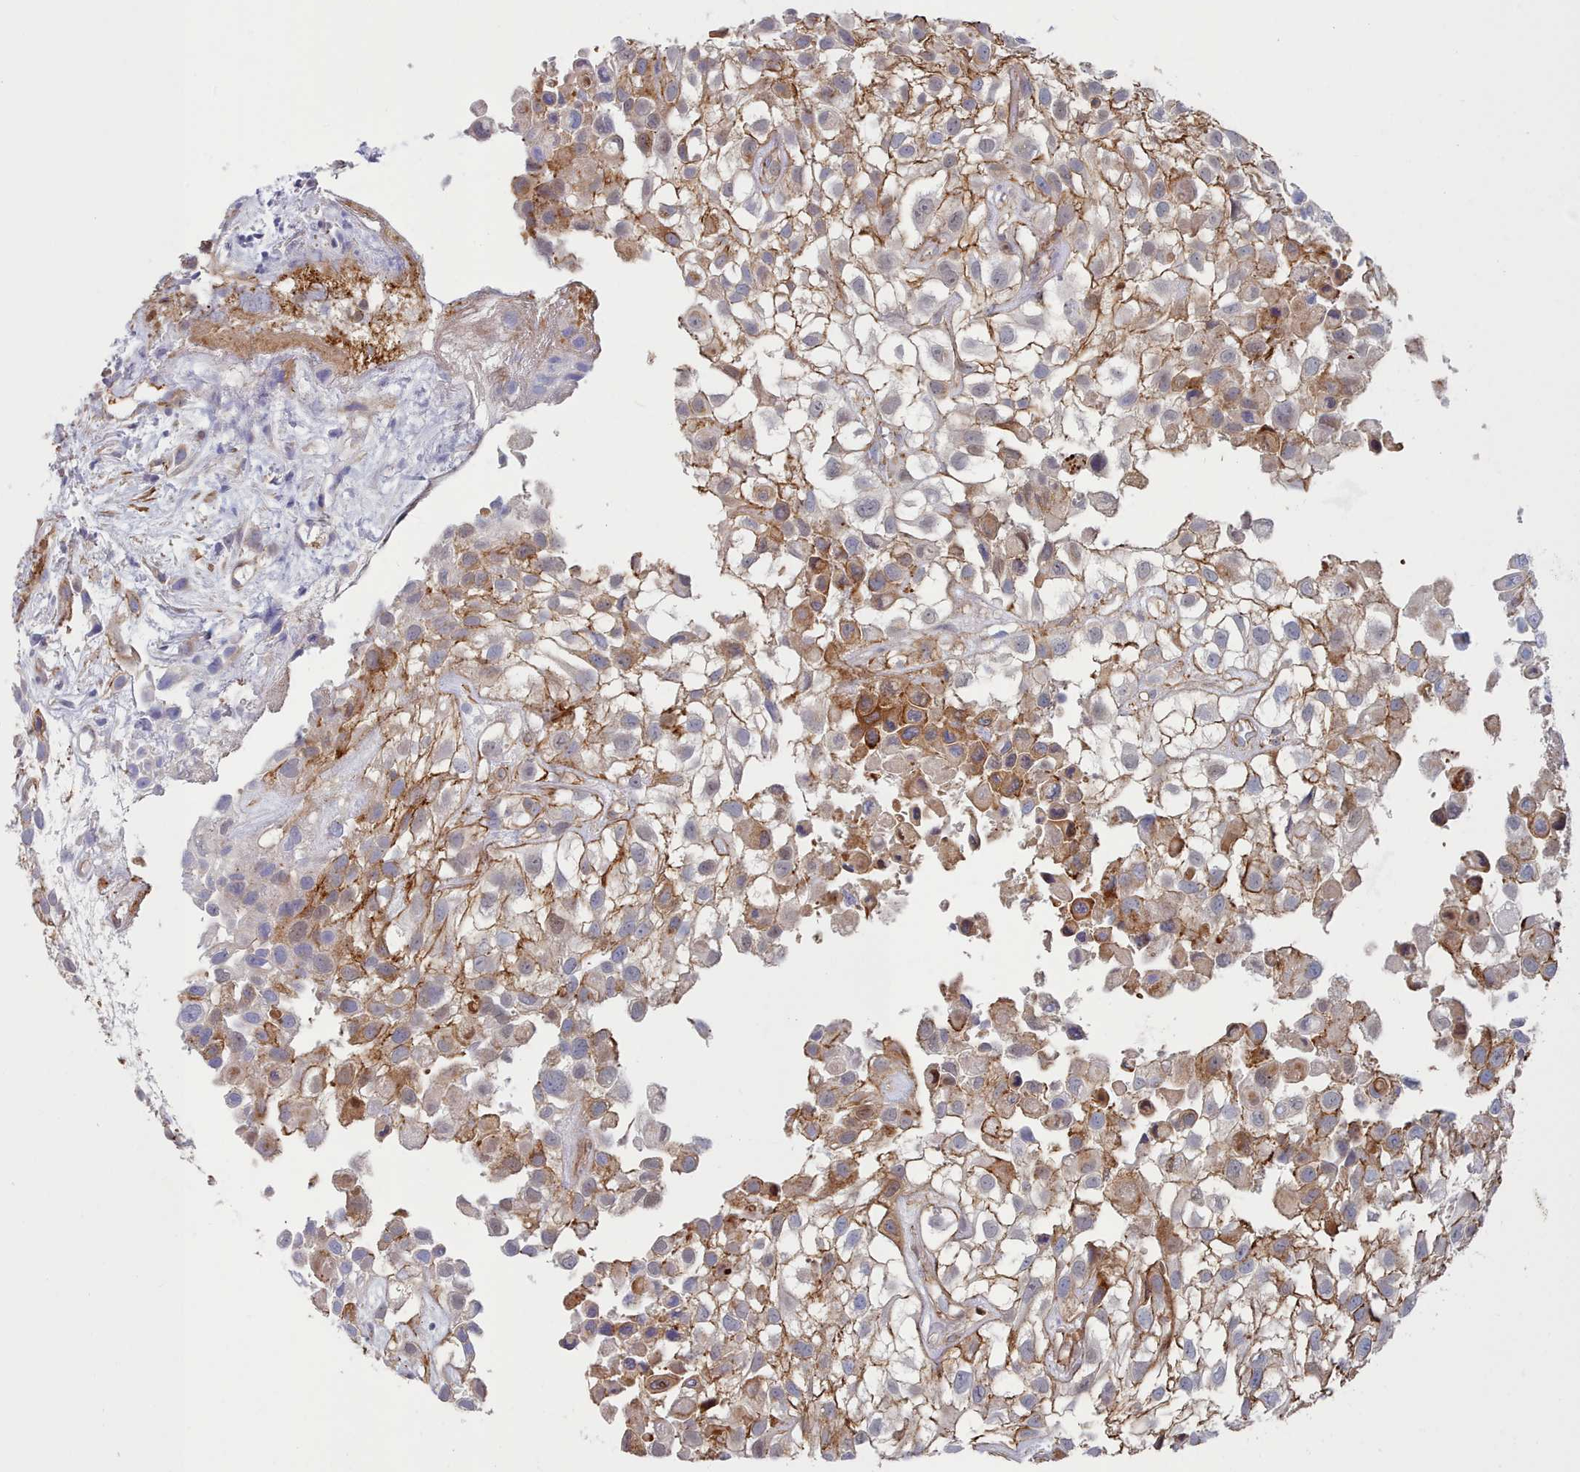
{"staining": {"intensity": "moderate", "quantity": ">75%", "location": "cytoplasmic/membranous"}, "tissue": "urothelial cancer", "cell_type": "Tumor cells", "image_type": "cancer", "snomed": [{"axis": "morphology", "description": "Urothelial carcinoma, High grade"}, {"axis": "topography", "description": "Urinary bladder"}], "caption": "Urothelial cancer was stained to show a protein in brown. There is medium levels of moderate cytoplasmic/membranous expression in about >75% of tumor cells.", "gene": "G6PC1", "patient": {"sex": "male", "age": 56}}